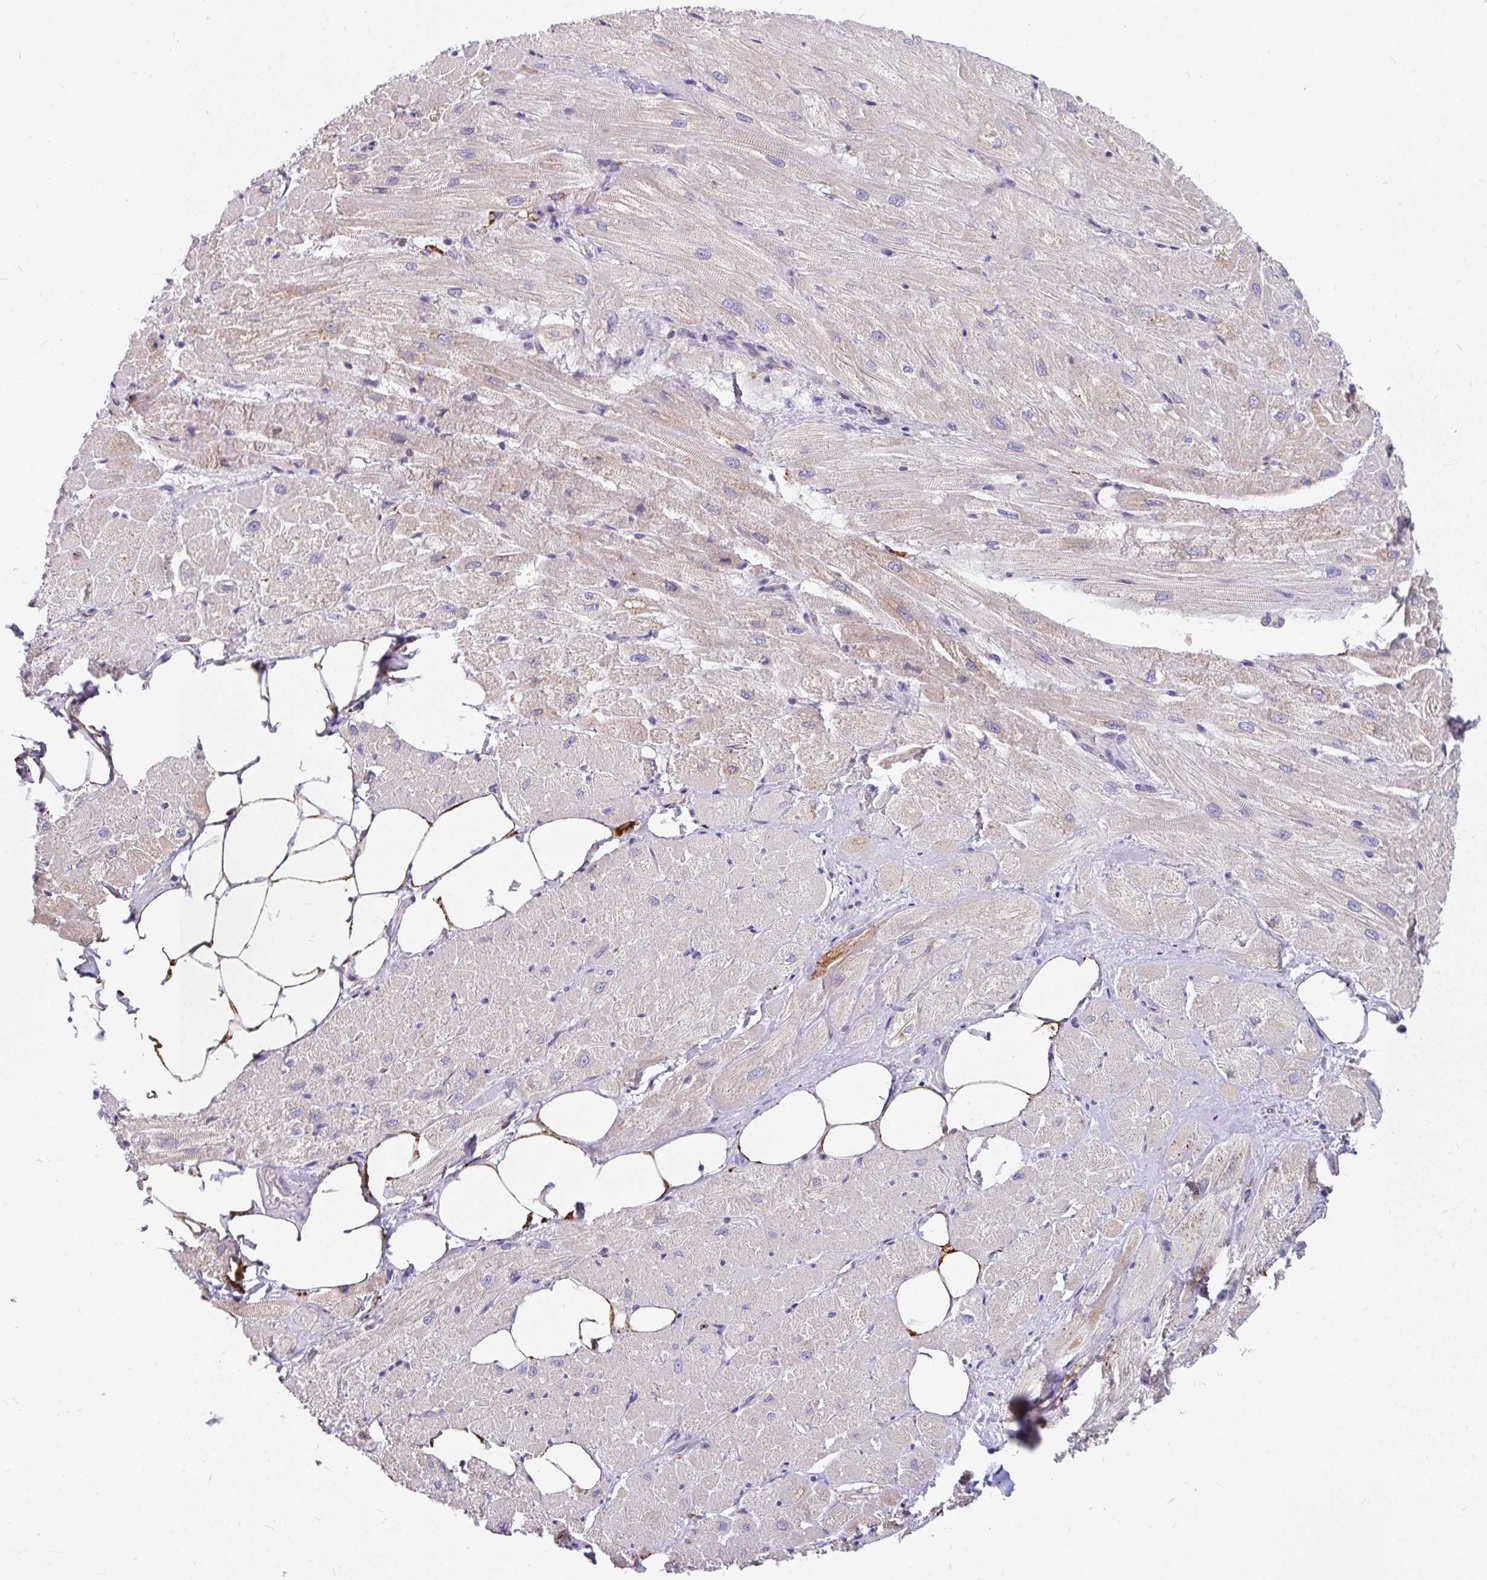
{"staining": {"intensity": "weak", "quantity": "25%-75%", "location": "cytoplasmic/membranous"}, "tissue": "heart muscle", "cell_type": "Cardiomyocytes", "image_type": "normal", "snomed": [{"axis": "morphology", "description": "Normal tissue, NOS"}, {"axis": "topography", "description": "Heart"}], "caption": "Weak cytoplasmic/membranous protein staining is present in approximately 25%-75% of cardiomyocytes in heart muscle.", "gene": "EML5", "patient": {"sex": "male", "age": 62}}